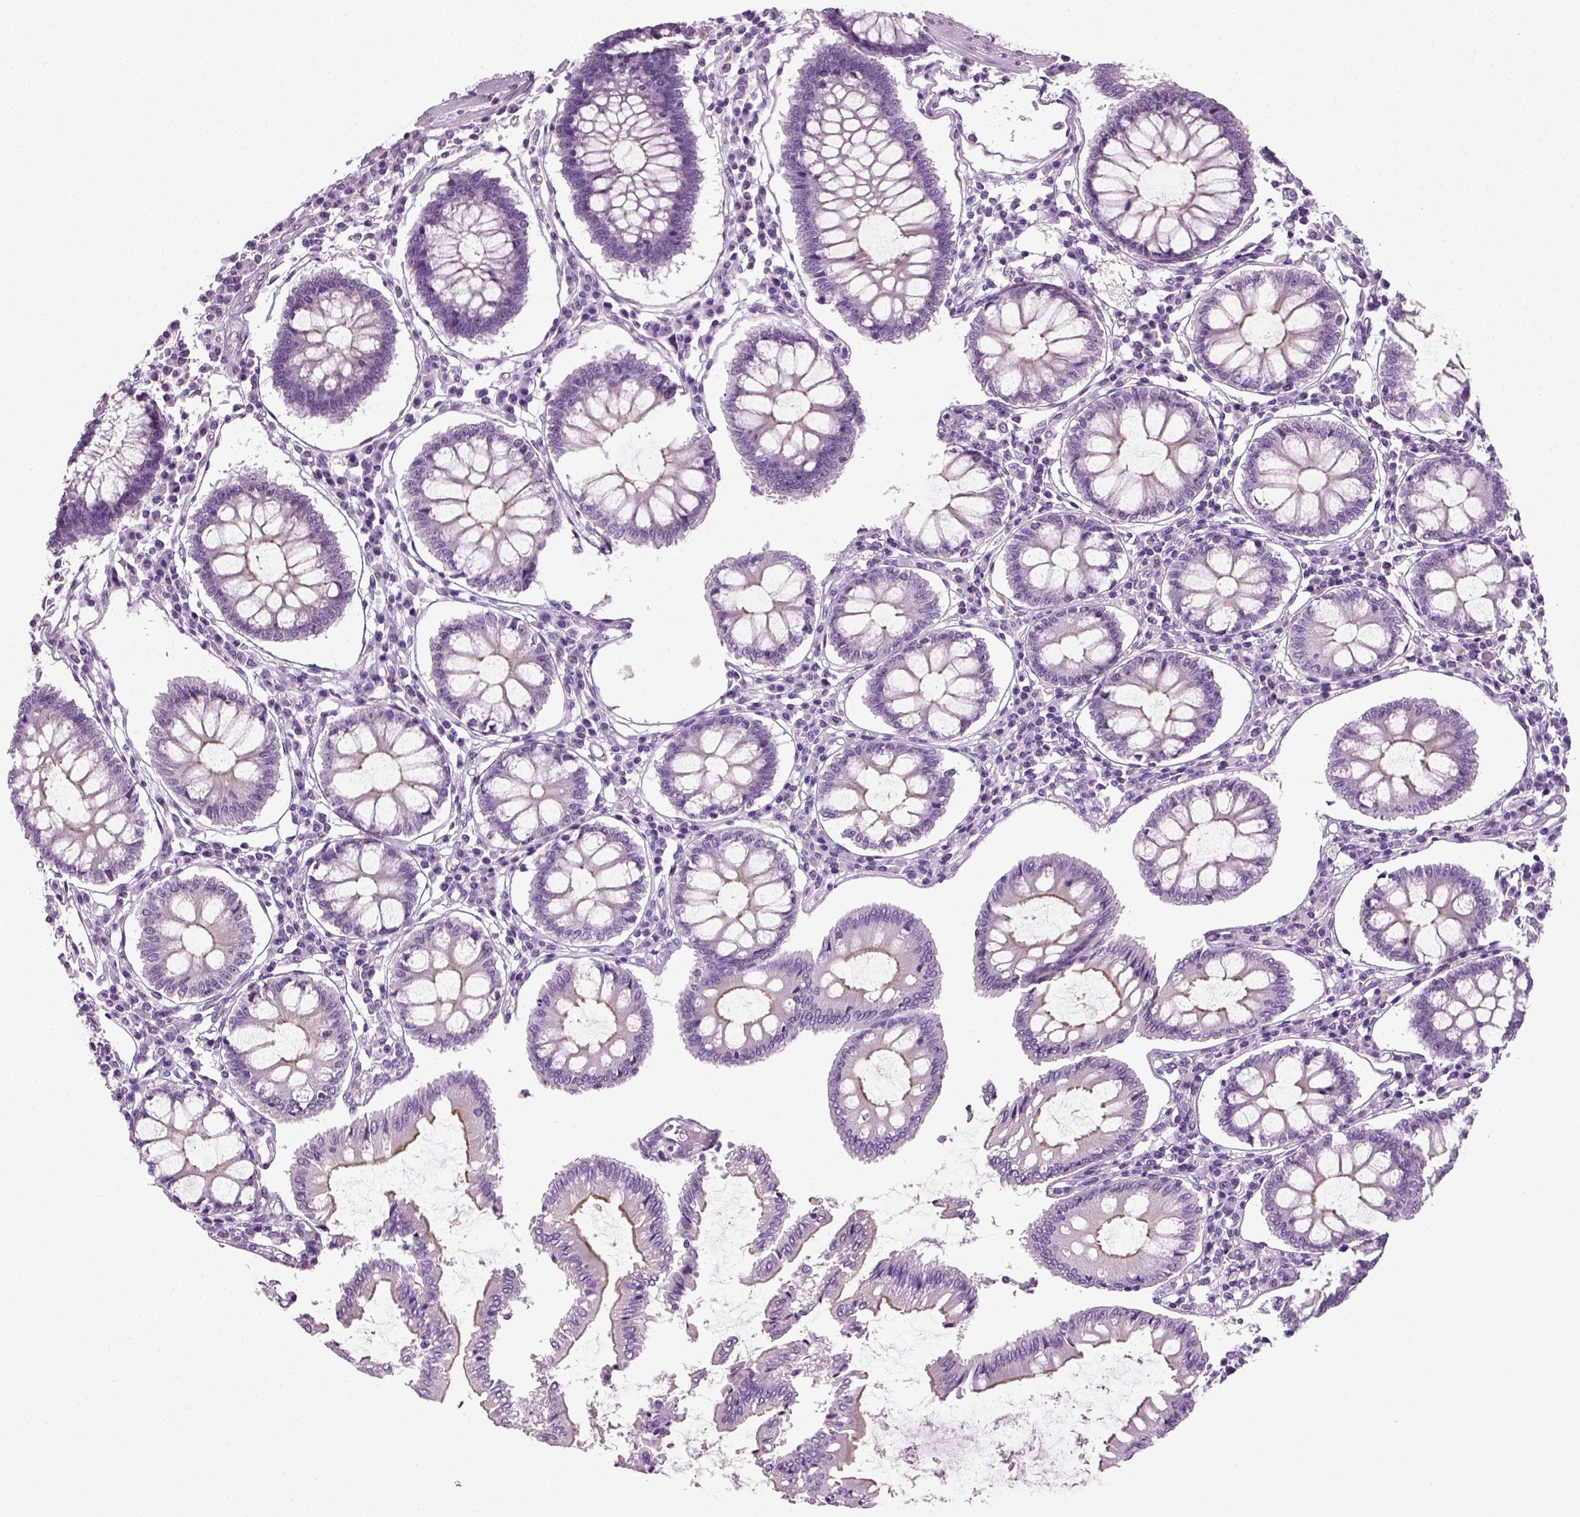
{"staining": {"intensity": "negative", "quantity": "none", "location": "none"}, "tissue": "colon", "cell_type": "Endothelial cells", "image_type": "normal", "snomed": [{"axis": "morphology", "description": "Normal tissue, NOS"}, {"axis": "morphology", "description": "Adenocarcinoma, NOS"}, {"axis": "topography", "description": "Colon"}], "caption": "DAB immunohistochemical staining of normal colon shows no significant expression in endothelial cells. Nuclei are stained in blue.", "gene": "SPATA31E1", "patient": {"sex": "male", "age": 83}}